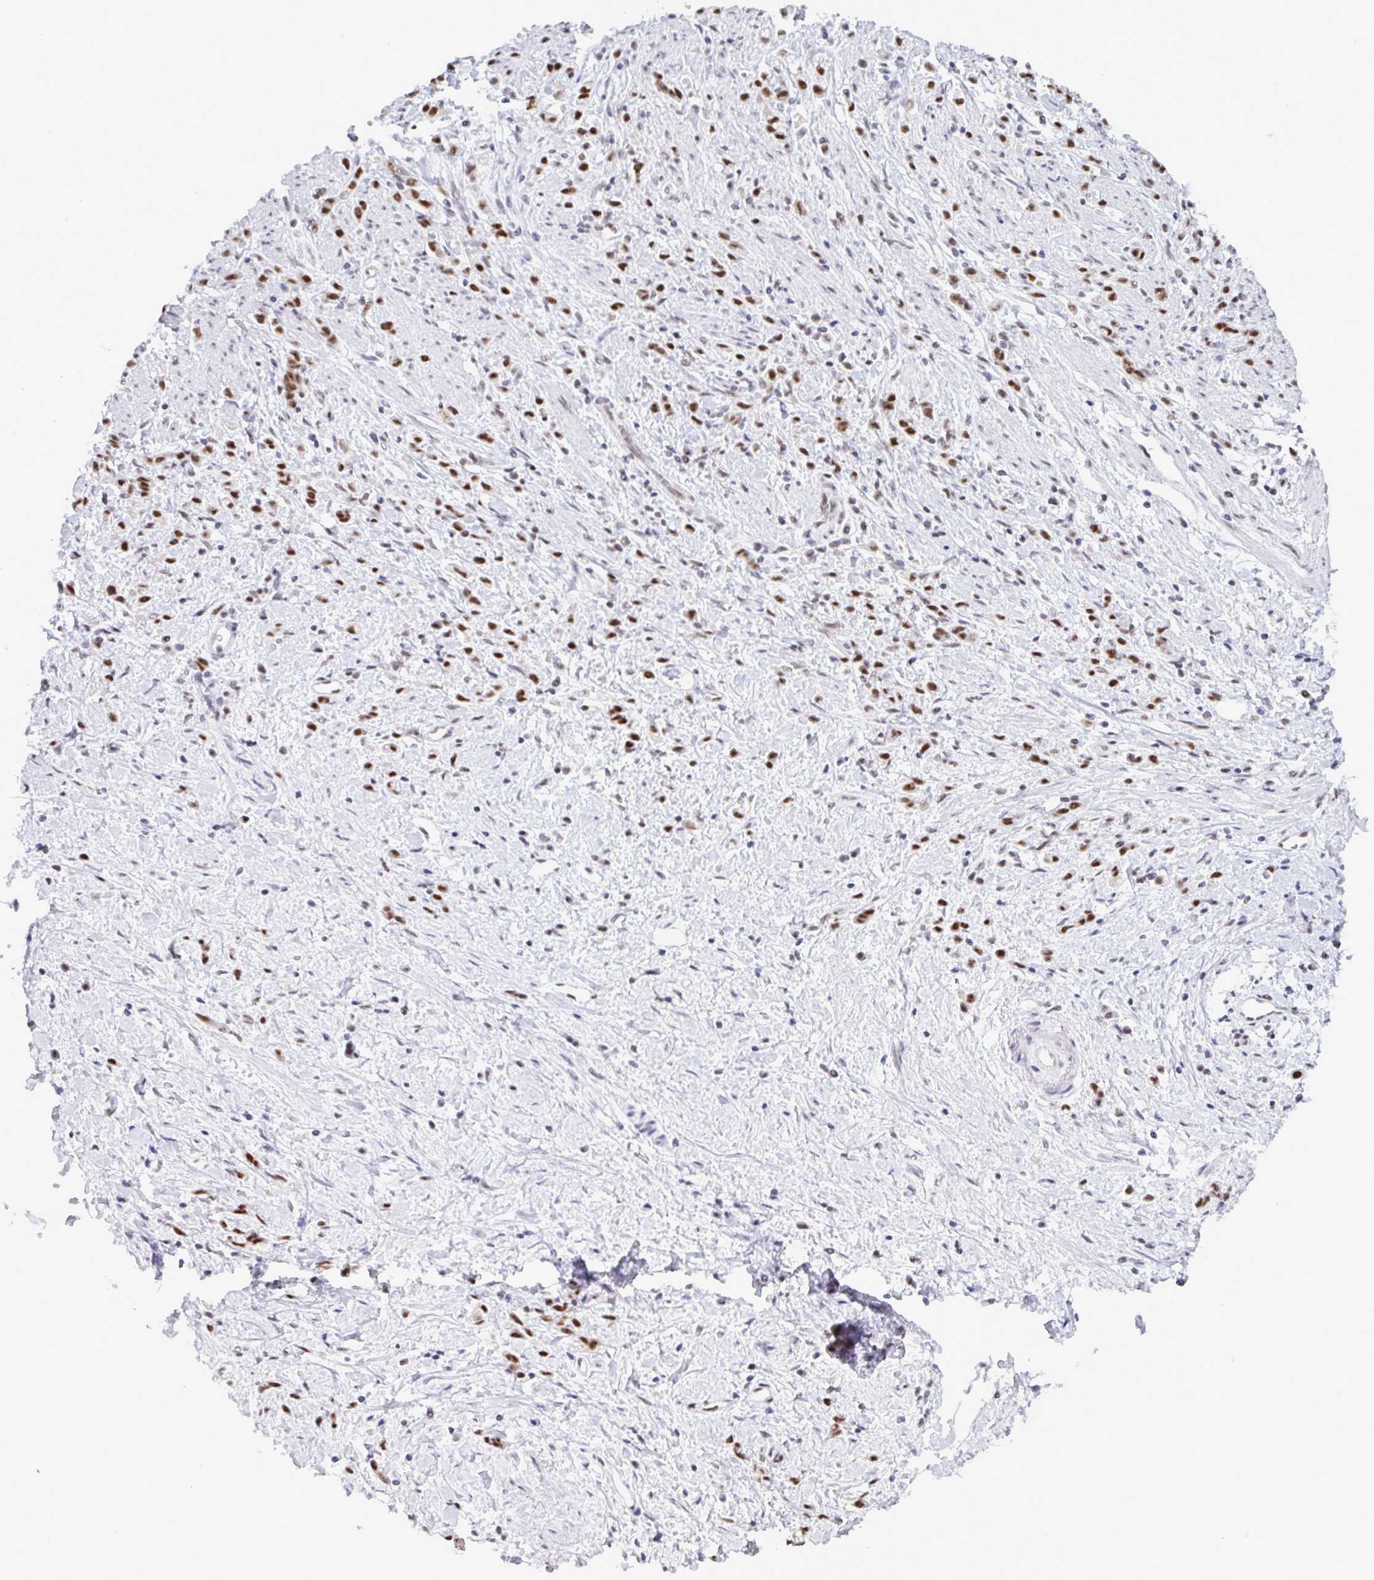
{"staining": {"intensity": "strong", "quantity": ">75%", "location": "nuclear"}, "tissue": "stomach cancer", "cell_type": "Tumor cells", "image_type": "cancer", "snomed": [{"axis": "morphology", "description": "Adenocarcinoma, NOS"}, {"axis": "topography", "description": "Stomach"}], "caption": "Protein positivity by IHC reveals strong nuclear positivity in about >75% of tumor cells in stomach cancer. The protein of interest is shown in brown color, while the nuclei are stained blue.", "gene": "PPP1R10", "patient": {"sex": "female", "age": 60}}